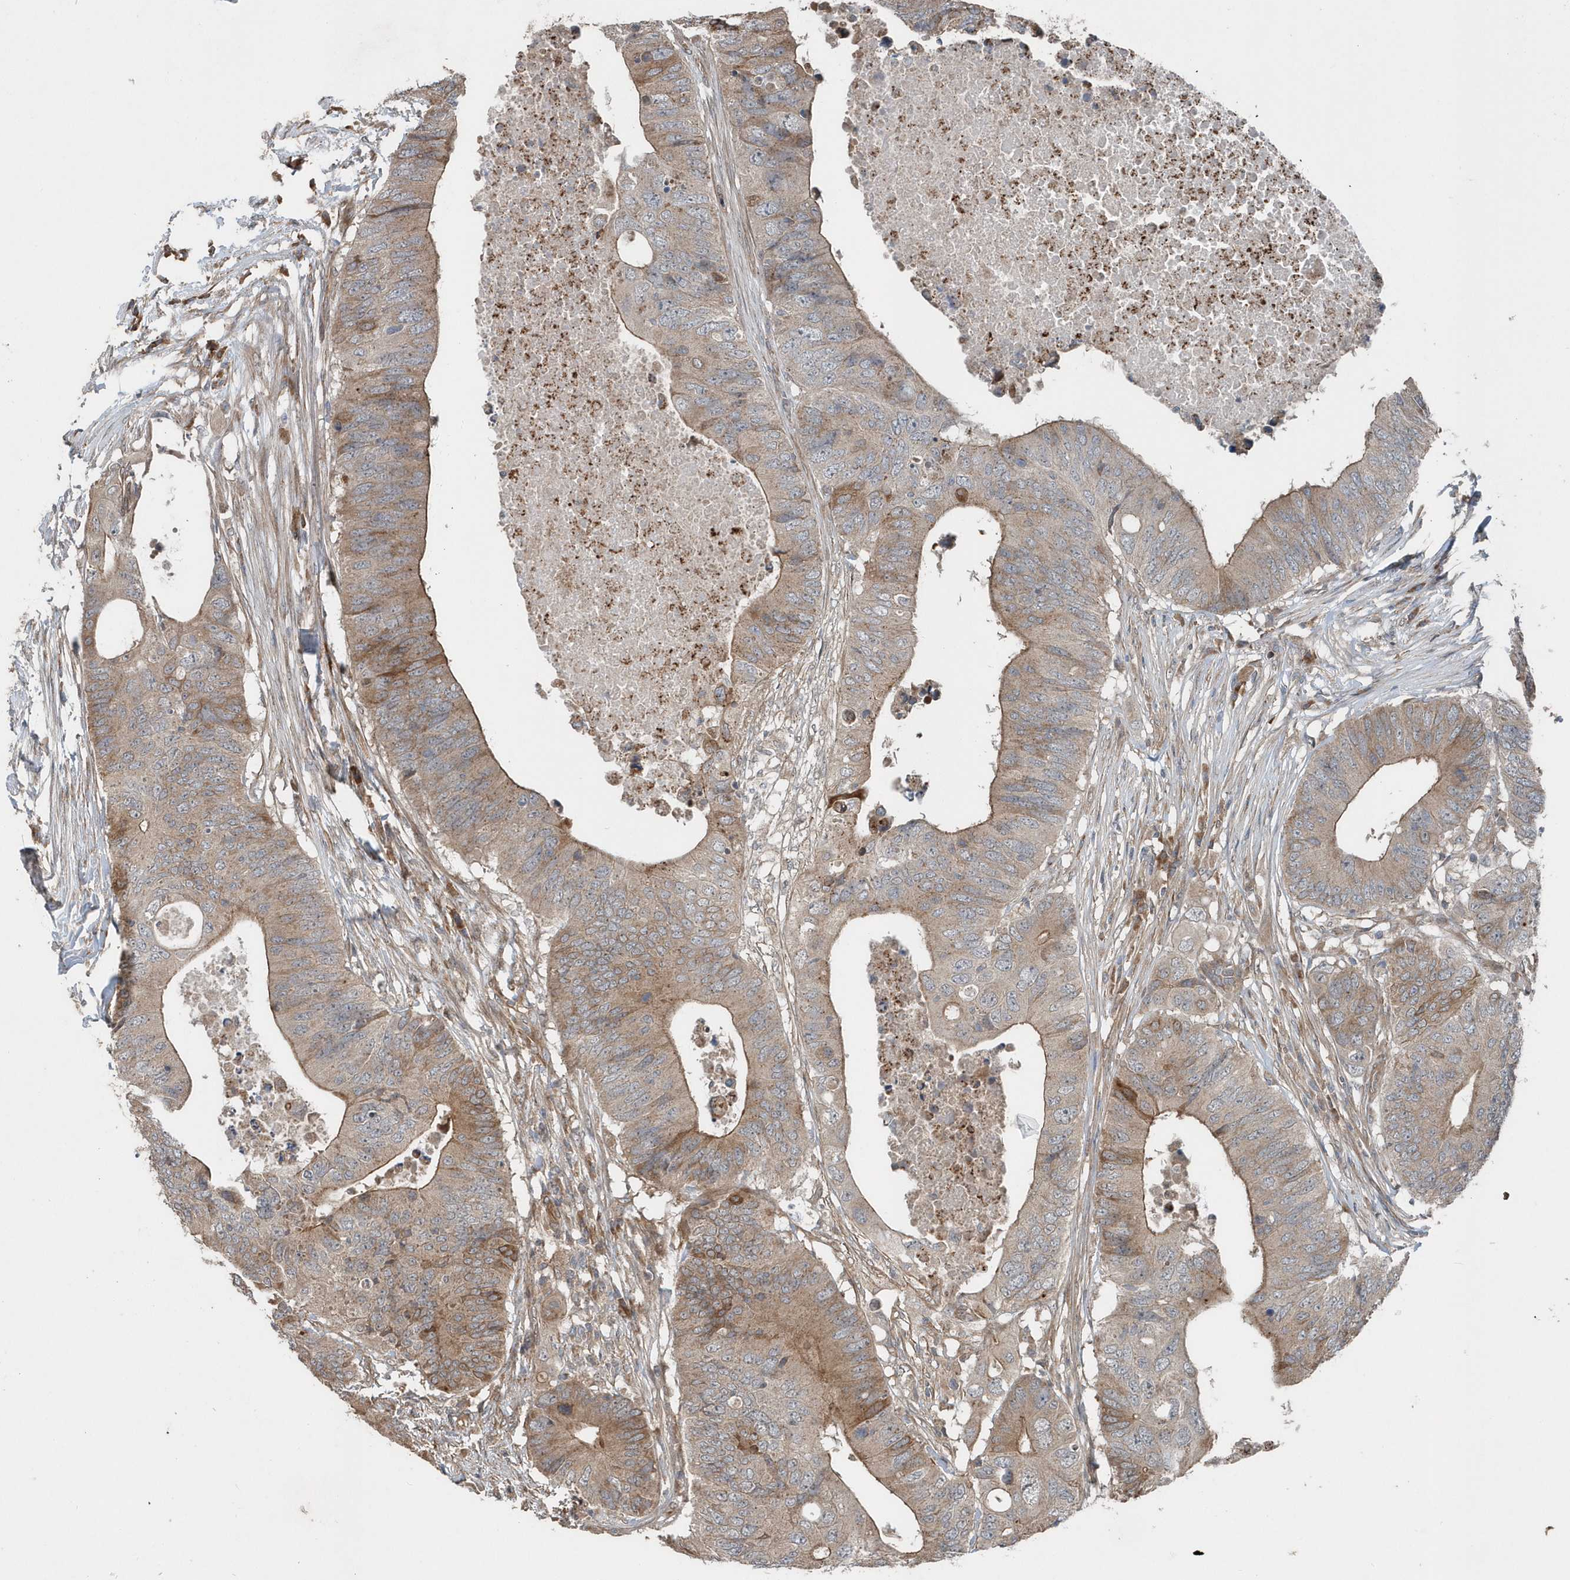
{"staining": {"intensity": "weak", "quantity": "25%-75%", "location": "cytoplasmic/membranous"}, "tissue": "colorectal cancer", "cell_type": "Tumor cells", "image_type": "cancer", "snomed": [{"axis": "morphology", "description": "Adenocarcinoma, NOS"}, {"axis": "topography", "description": "Colon"}], "caption": "IHC staining of adenocarcinoma (colorectal), which exhibits low levels of weak cytoplasmic/membranous positivity in approximately 25%-75% of tumor cells indicating weak cytoplasmic/membranous protein positivity. The staining was performed using DAB (brown) for protein detection and nuclei were counterstained in hematoxylin (blue).", "gene": "MCC", "patient": {"sex": "male", "age": 71}}